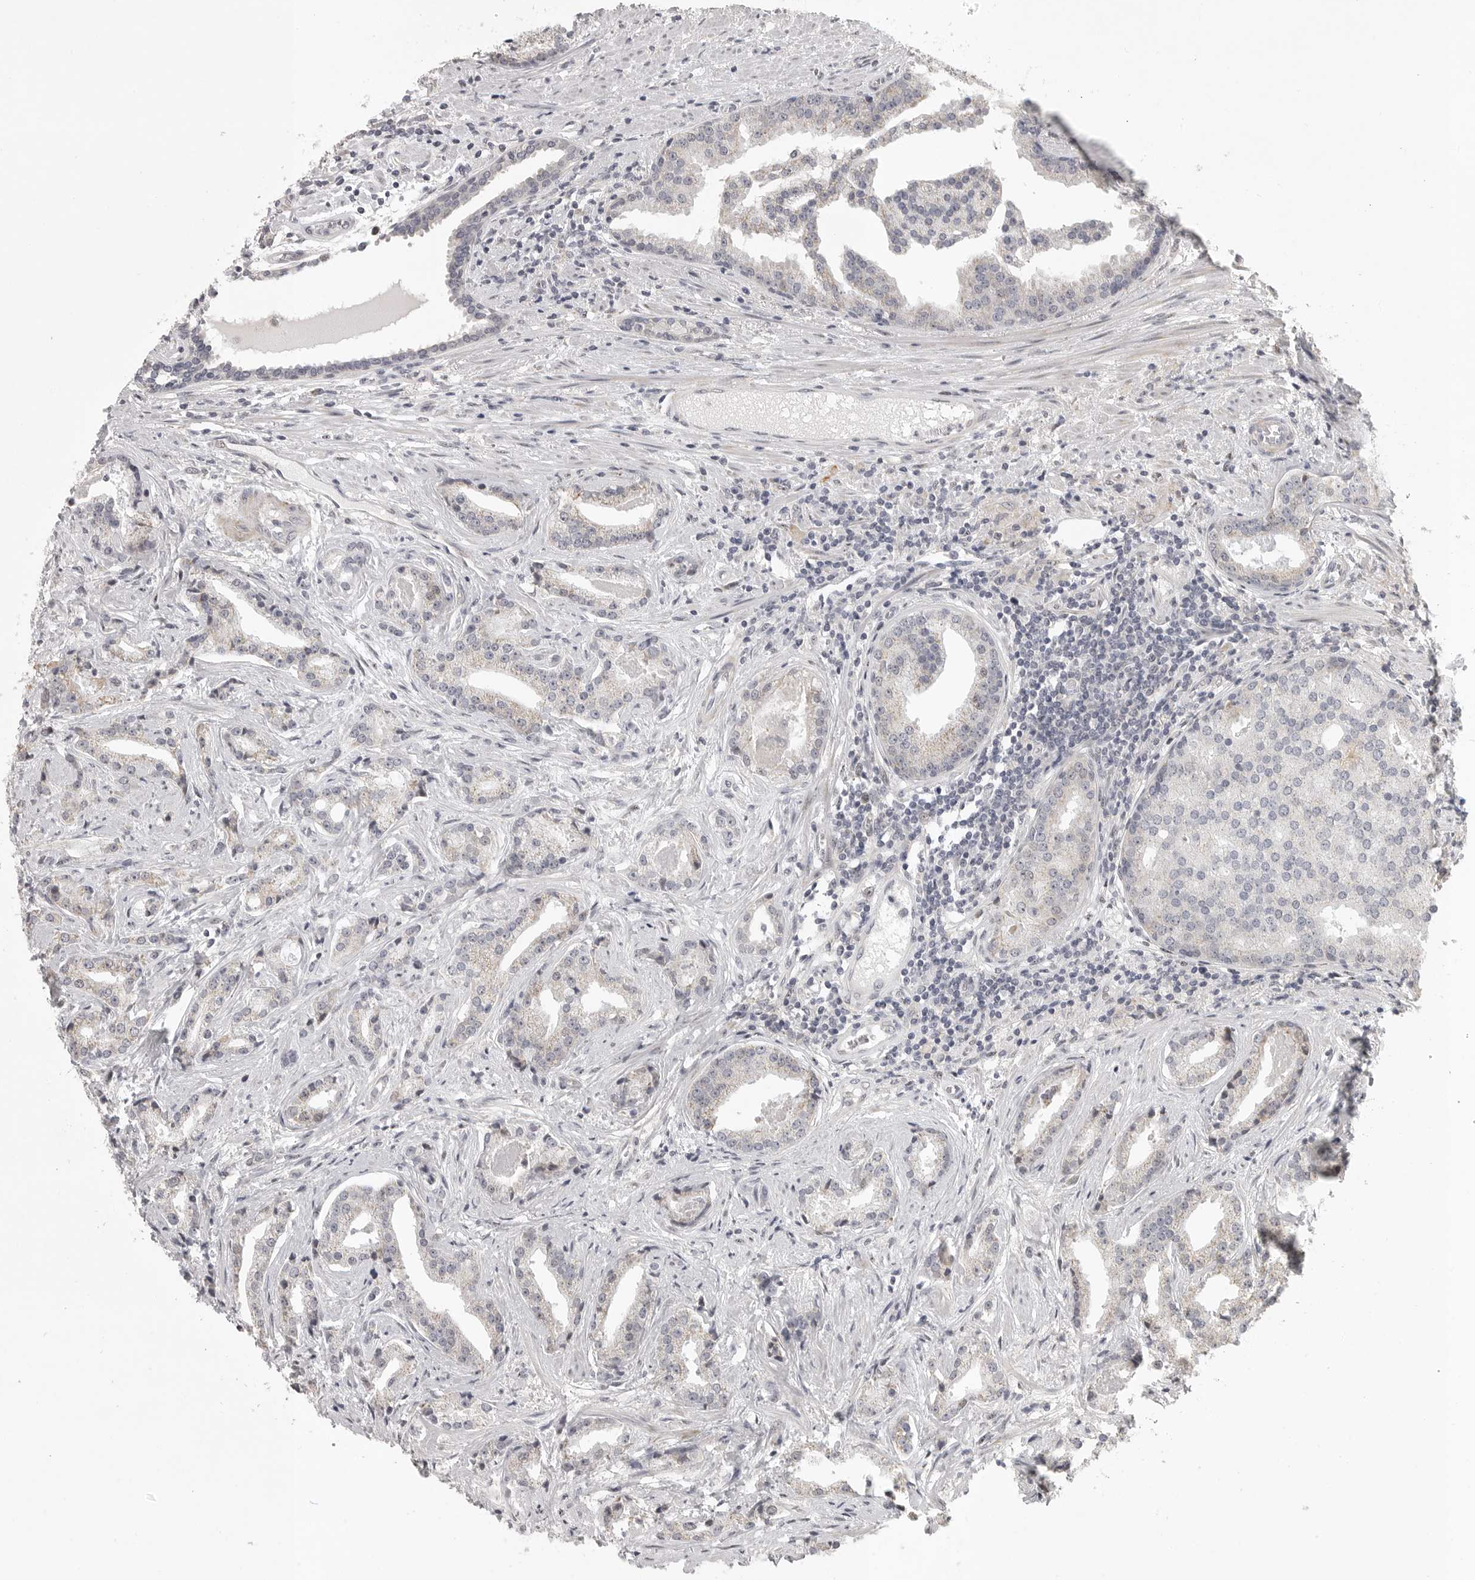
{"staining": {"intensity": "negative", "quantity": "none", "location": "none"}, "tissue": "prostate cancer", "cell_type": "Tumor cells", "image_type": "cancer", "snomed": [{"axis": "morphology", "description": "Adenocarcinoma, Low grade"}, {"axis": "topography", "description": "Prostate"}], "caption": "Immunohistochemical staining of prostate cancer demonstrates no significant staining in tumor cells.", "gene": "POLE2", "patient": {"sex": "male", "age": 67}}